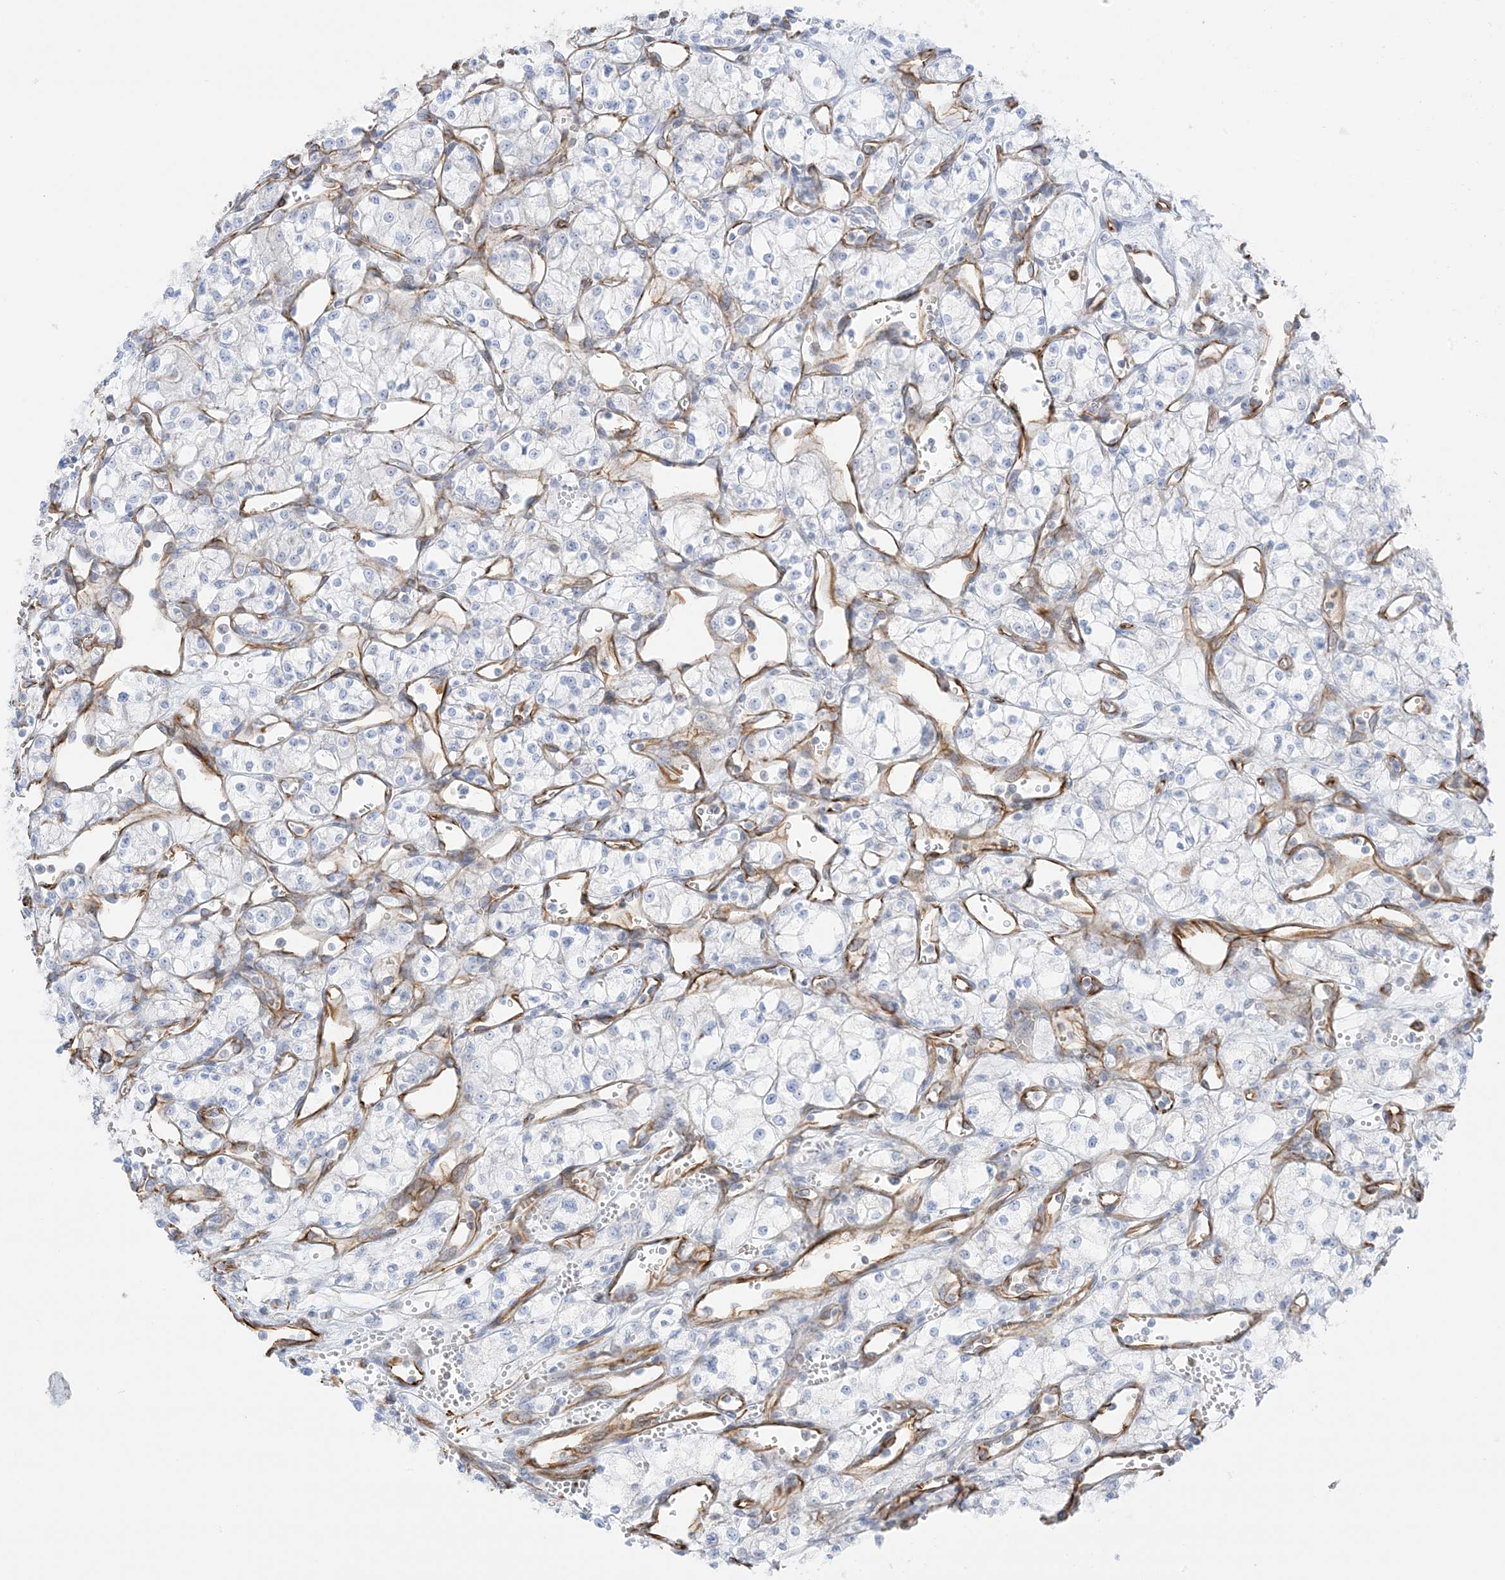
{"staining": {"intensity": "negative", "quantity": "none", "location": "none"}, "tissue": "renal cancer", "cell_type": "Tumor cells", "image_type": "cancer", "snomed": [{"axis": "morphology", "description": "Adenocarcinoma, NOS"}, {"axis": "topography", "description": "Kidney"}], "caption": "Immunohistochemistry (IHC) micrograph of renal cancer (adenocarcinoma) stained for a protein (brown), which shows no positivity in tumor cells. (DAB IHC with hematoxylin counter stain).", "gene": "PID1", "patient": {"sex": "male", "age": 59}}